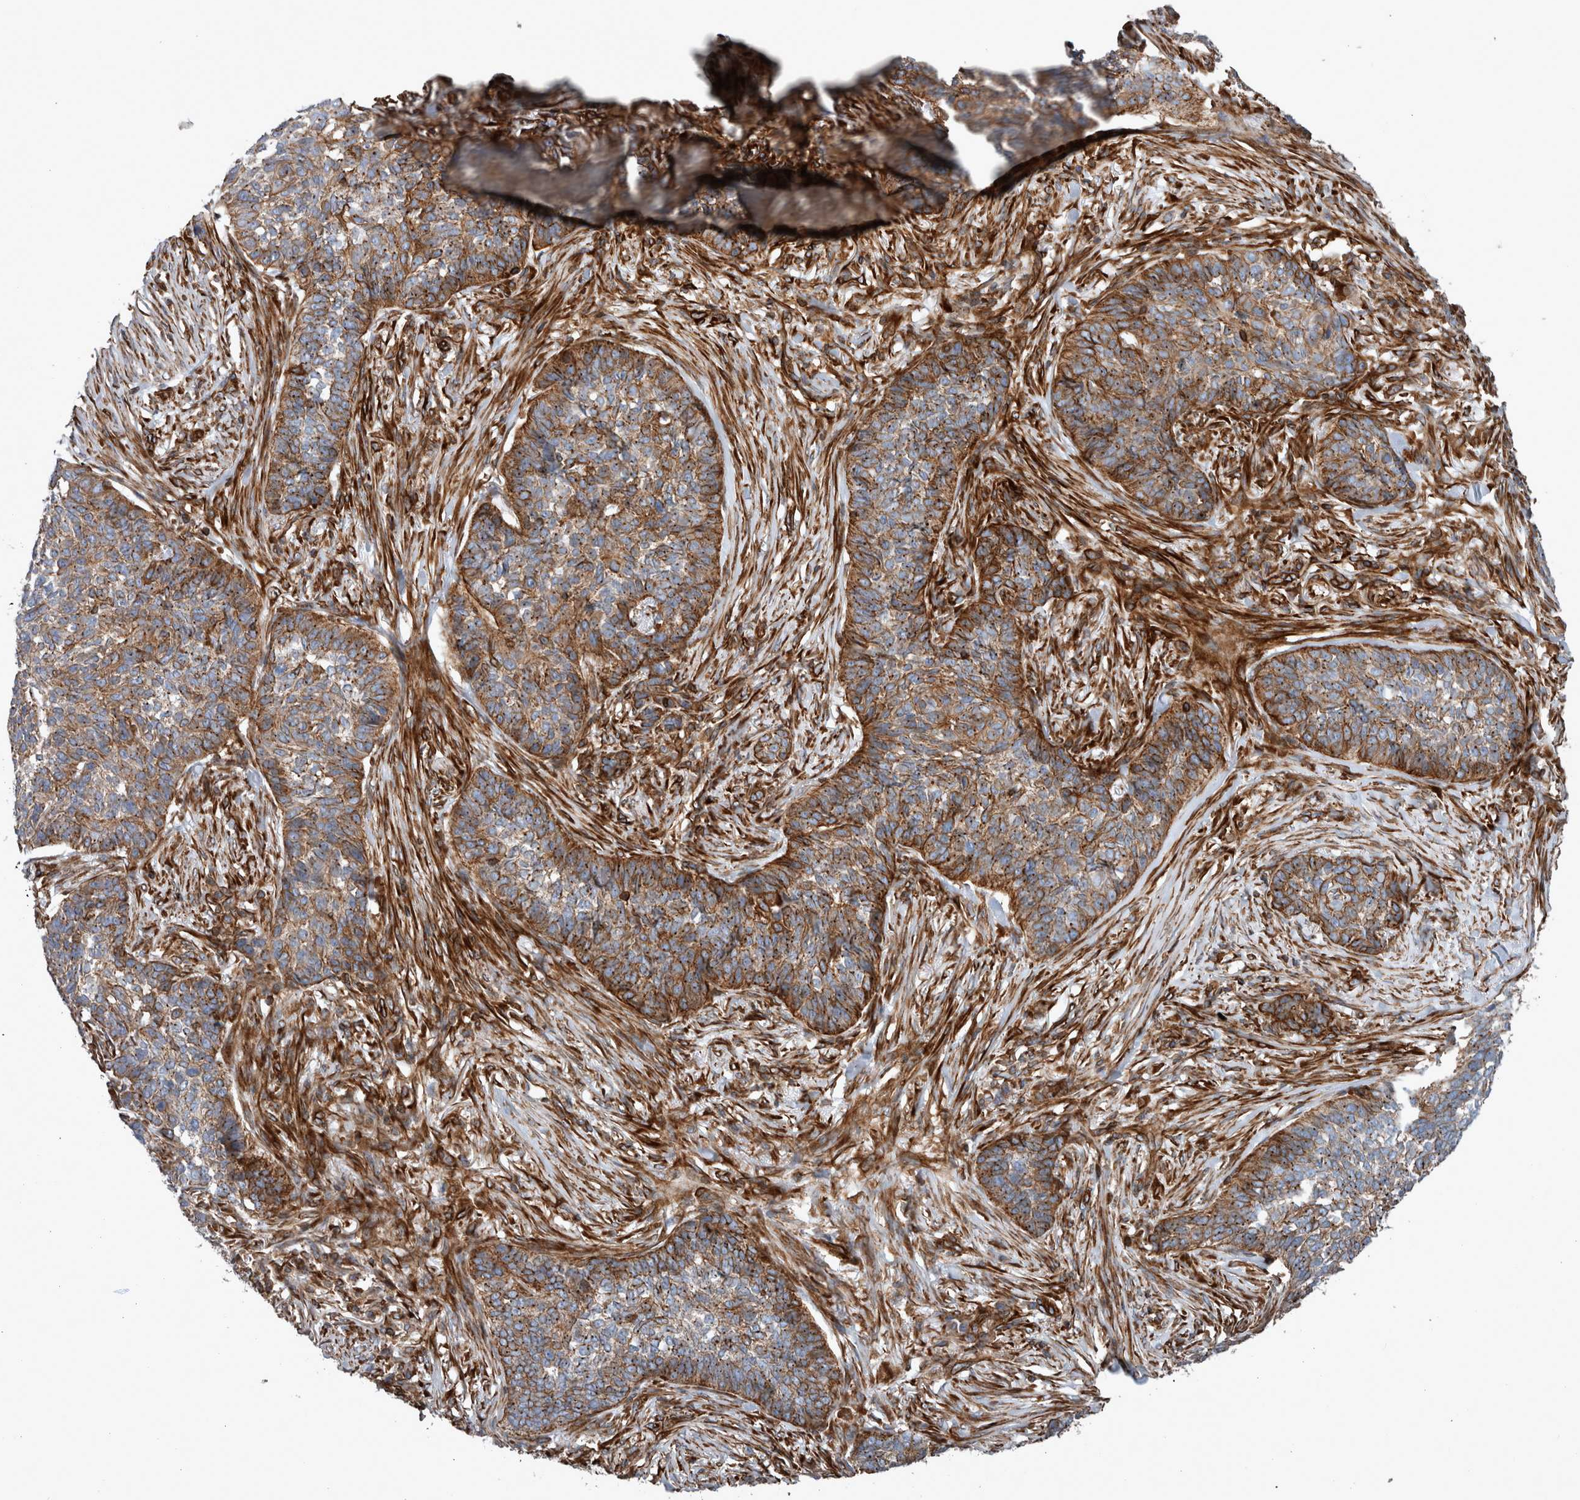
{"staining": {"intensity": "moderate", "quantity": ">75%", "location": "cytoplasmic/membranous"}, "tissue": "skin cancer", "cell_type": "Tumor cells", "image_type": "cancer", "snomed": [{"axis": "morphology", "description": "Basal cell carcinoma"}, {"axis": "topography", "description": "Skin"}], "caption": "Protein analysis of basal cell carcinoma (skin) tissue displays moderate cytoplasmic/membranous expression in about >75% of tumor cells.", "gene": "PLEC", "patient": {"sex": "male", "age": 85}}